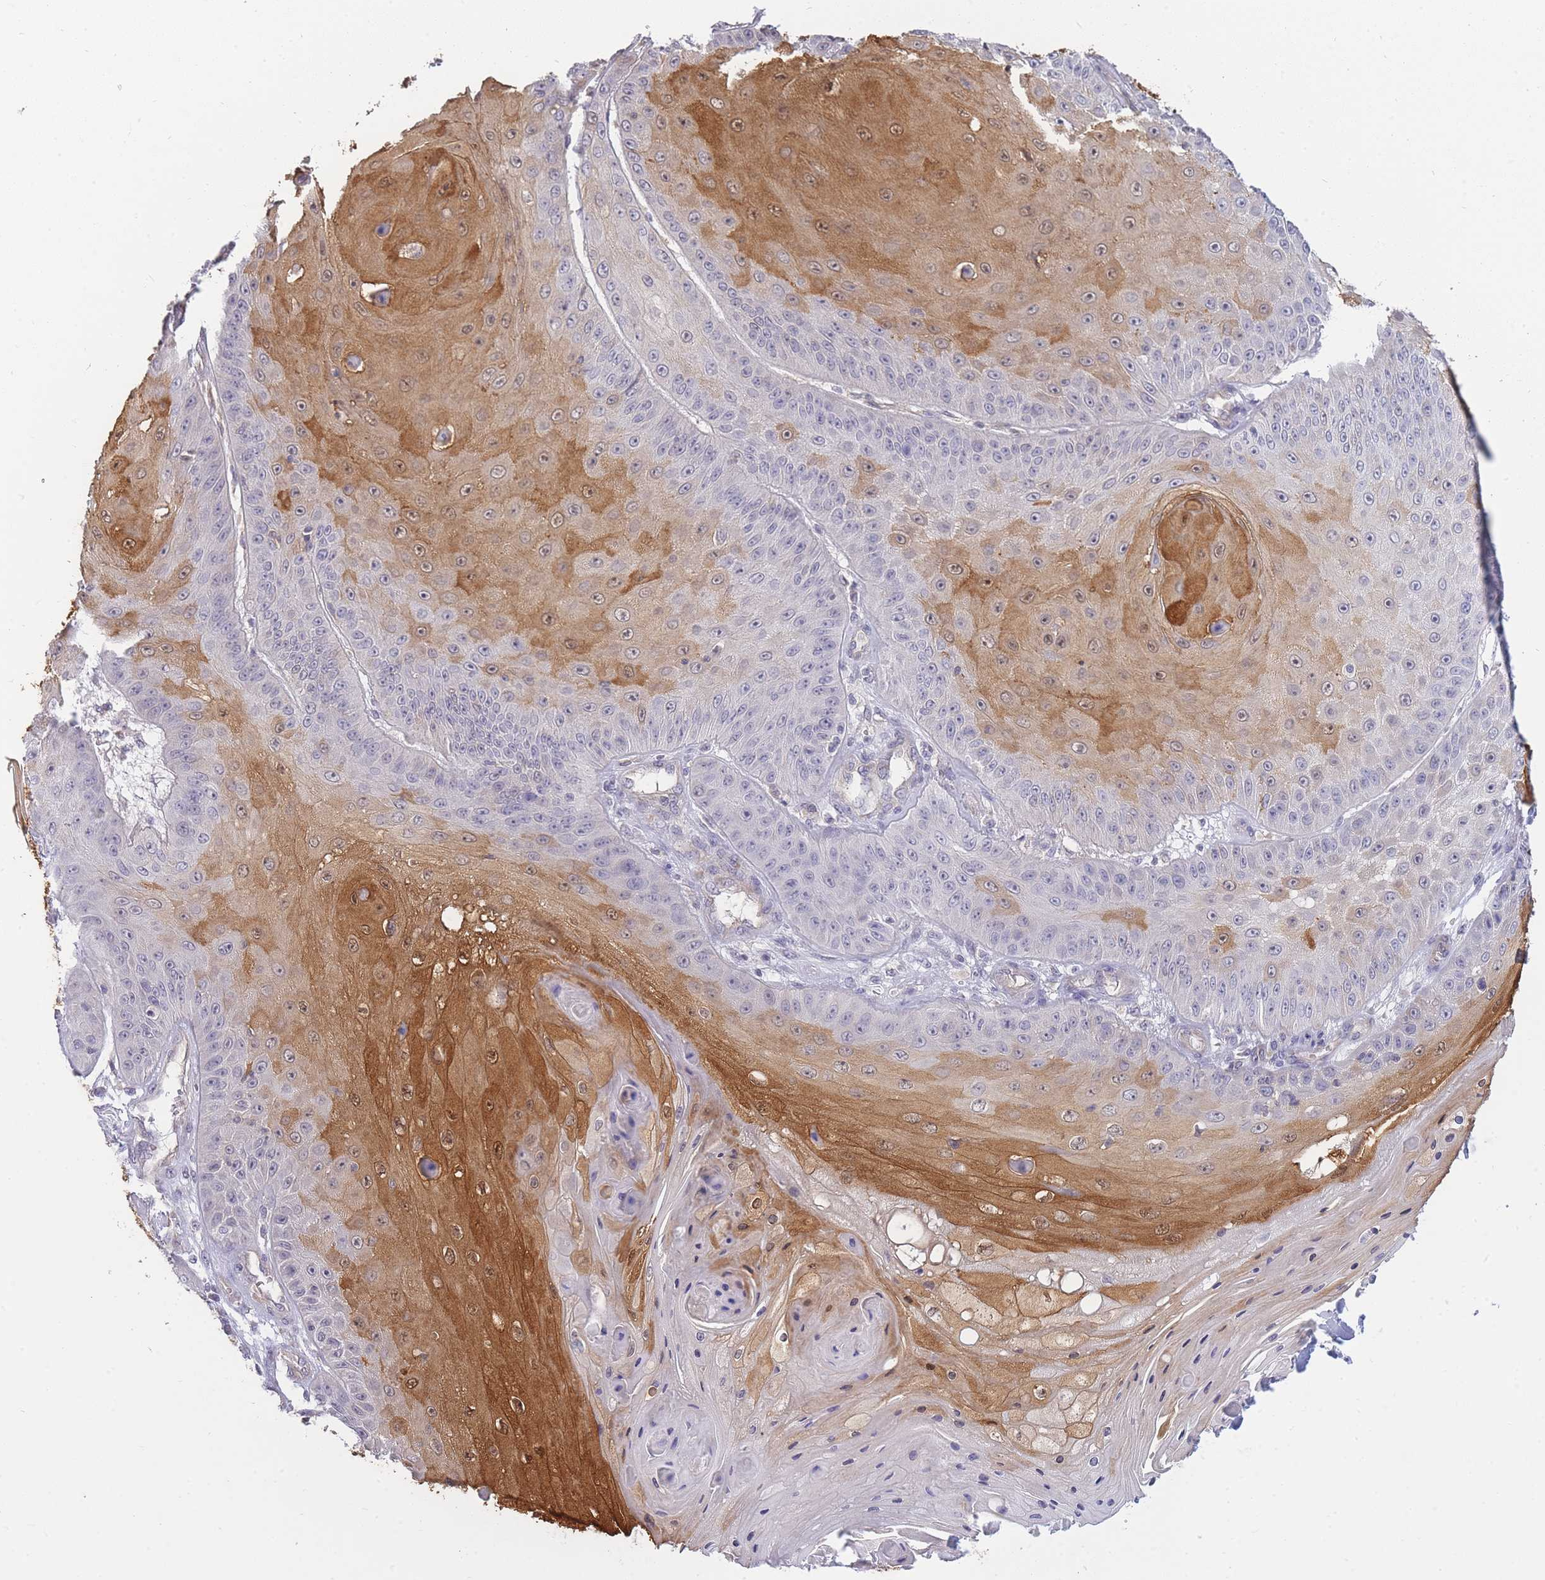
{"staining": {"intensity": "strong", "quantity": "<25%", "location": "cytoplasmic/membranous,nuclear"}, "tissue": "skin cancer", "cell_type": "Tumor cells", "image_type": "cancer", "snomed": [{"axis": "morphology", "description": "Squamous cell carcinoma, NOS"}, {"axis": "topography", "description": "Skin"}], "caption": "Strong cytoplasmic/membranous and nuclear staining for a protein is present in about <25% of tumor cells of skin squamous cell carcinoma using immunohistochemistry (IHC).", "gene": "C19orf25", "patient": {"sex": "male", "age": 70}}